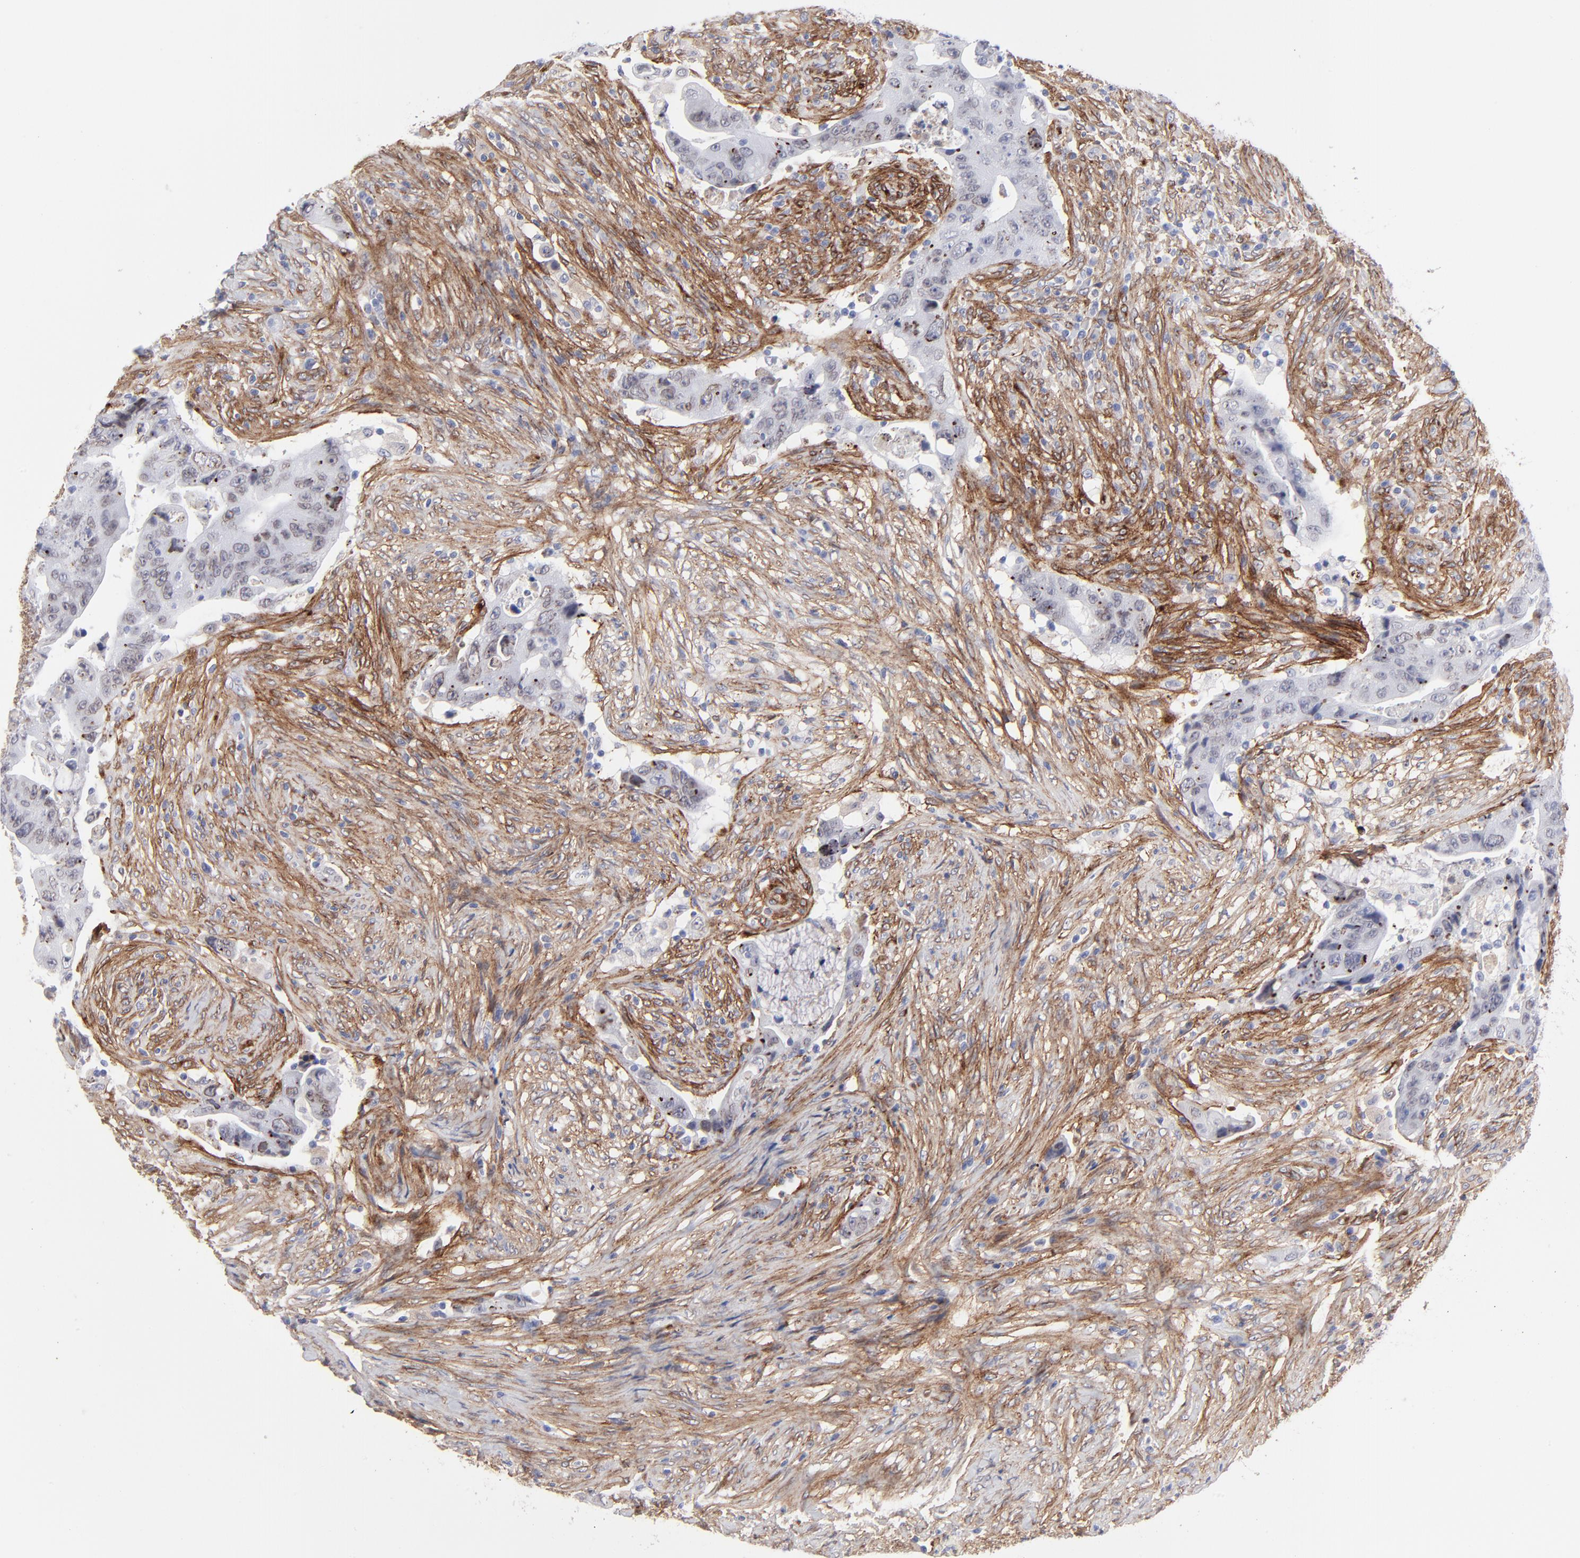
{"staining": {"intensity": "strong", "quantity": "<25%", "location": "cytoplasmic/membranous"}, "tissue": "colorectal cancer", "cell_type": "Tumor cells", "image_type": "cancer", "snomed": [{"axis": "morphology", "description": "Adenocarcinoma, NOS"}, {"axis": "topography", "description": "Rectum"}], "caption": "Strong cytoplasmic/membranous expression is present in about <25% of tumor cells in adenocarcinoma (colorectal).", "gene": "PDGFRB", "patient": {"sex": "female", "age": 71}}